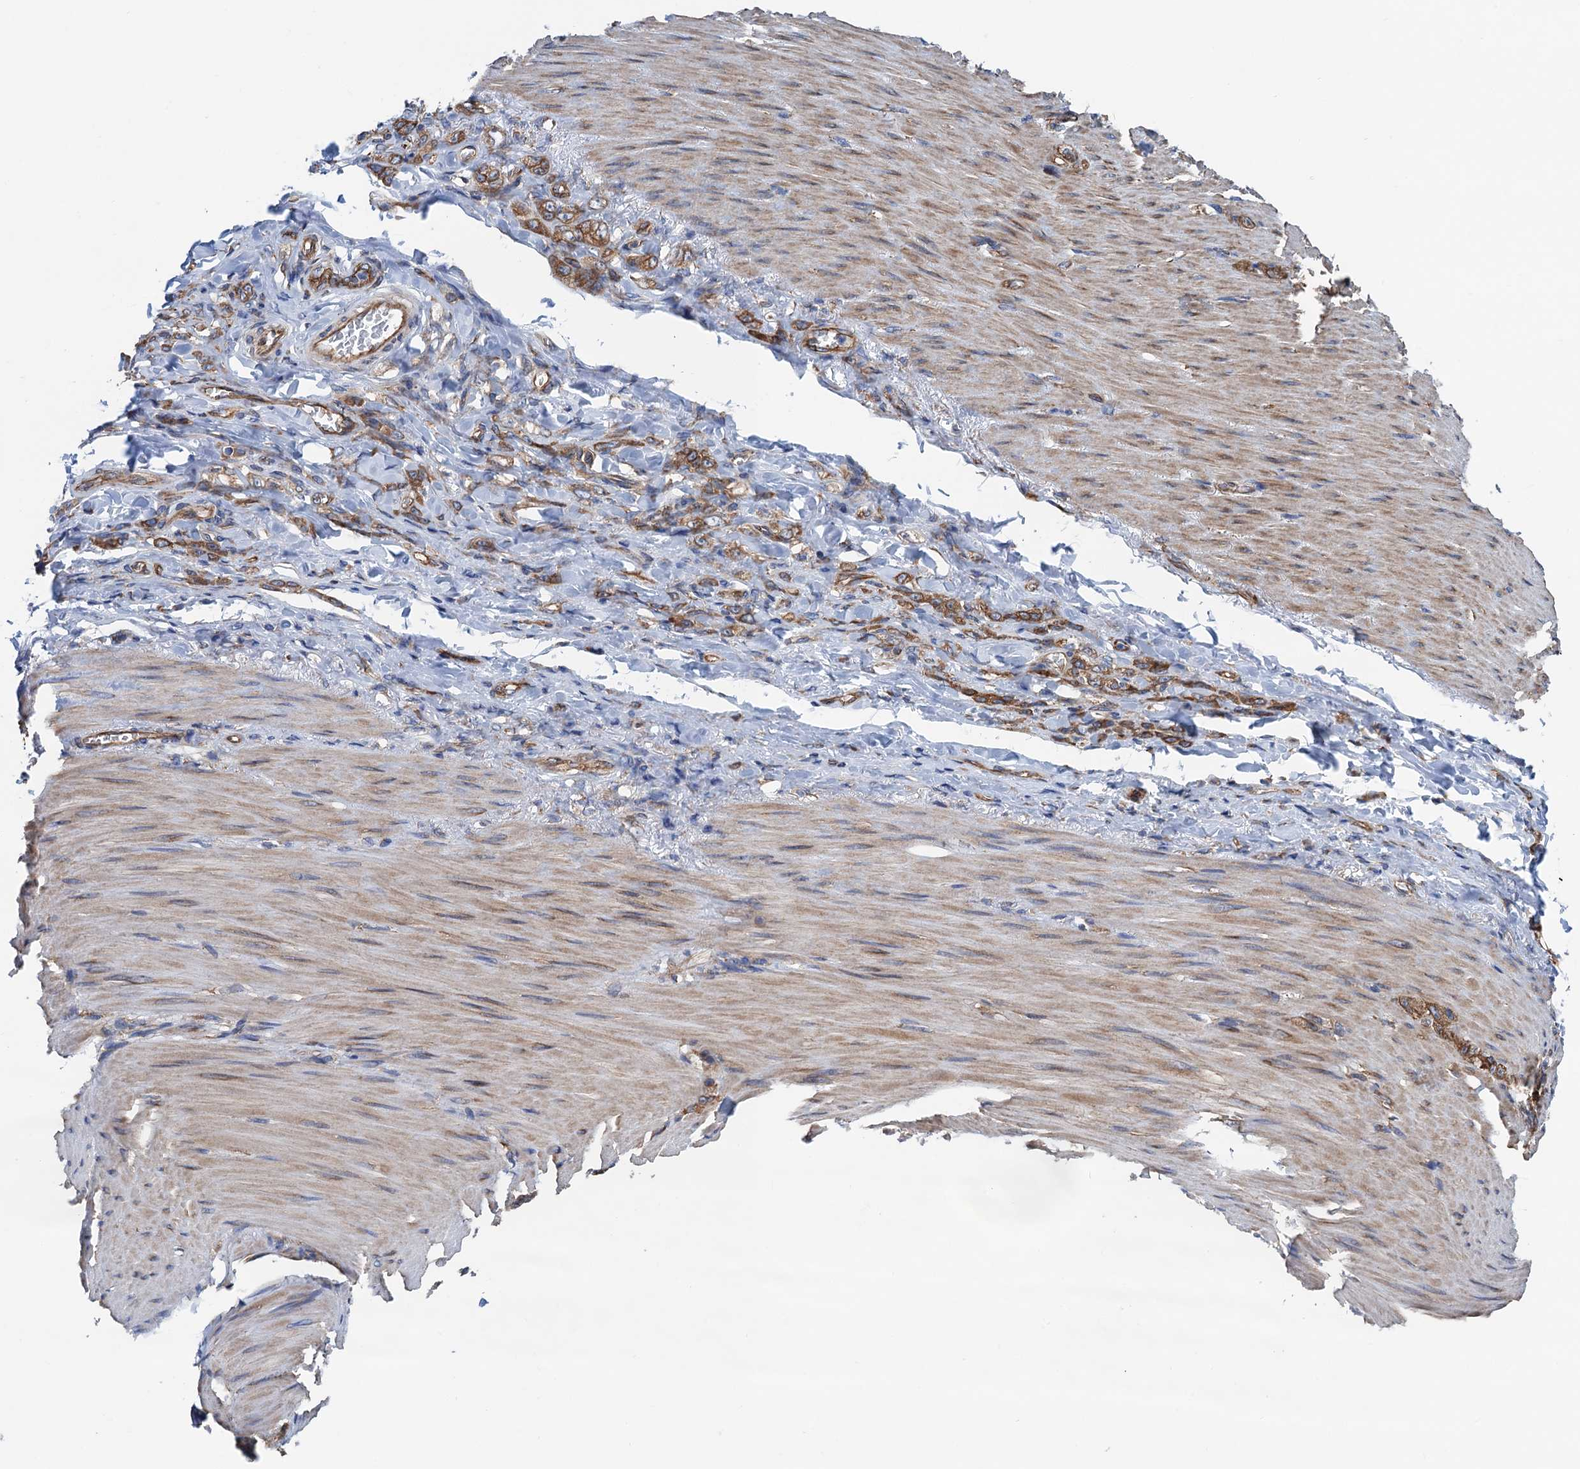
{"staining": {"intensity": "moderate", "quantity": ">75%", "location": "cytoplasmic/membranous"}, "tissue": "stomach cancer", "cell_type": "Tumor cells", "image_type": "cancer", "snomed": [{"axis": "morphology", "description": "Normal tissue, NOS"}, {"axis": "morphology", "description": "Adenocarcinoma, NOS"}, {"axis": "topography", "description": "Stomach"}], "caption": "Stomach adenocarcinoma stained with DAB (3,3'-diaminobenzidine) immunohistochemistry (IHC) reveals medium levels of moderate cytoplasmic/membranous expression in approximately >75% of tumor cells.", "gene": "SLC12A7", "patient": {"sex": "male", "age": 82}}